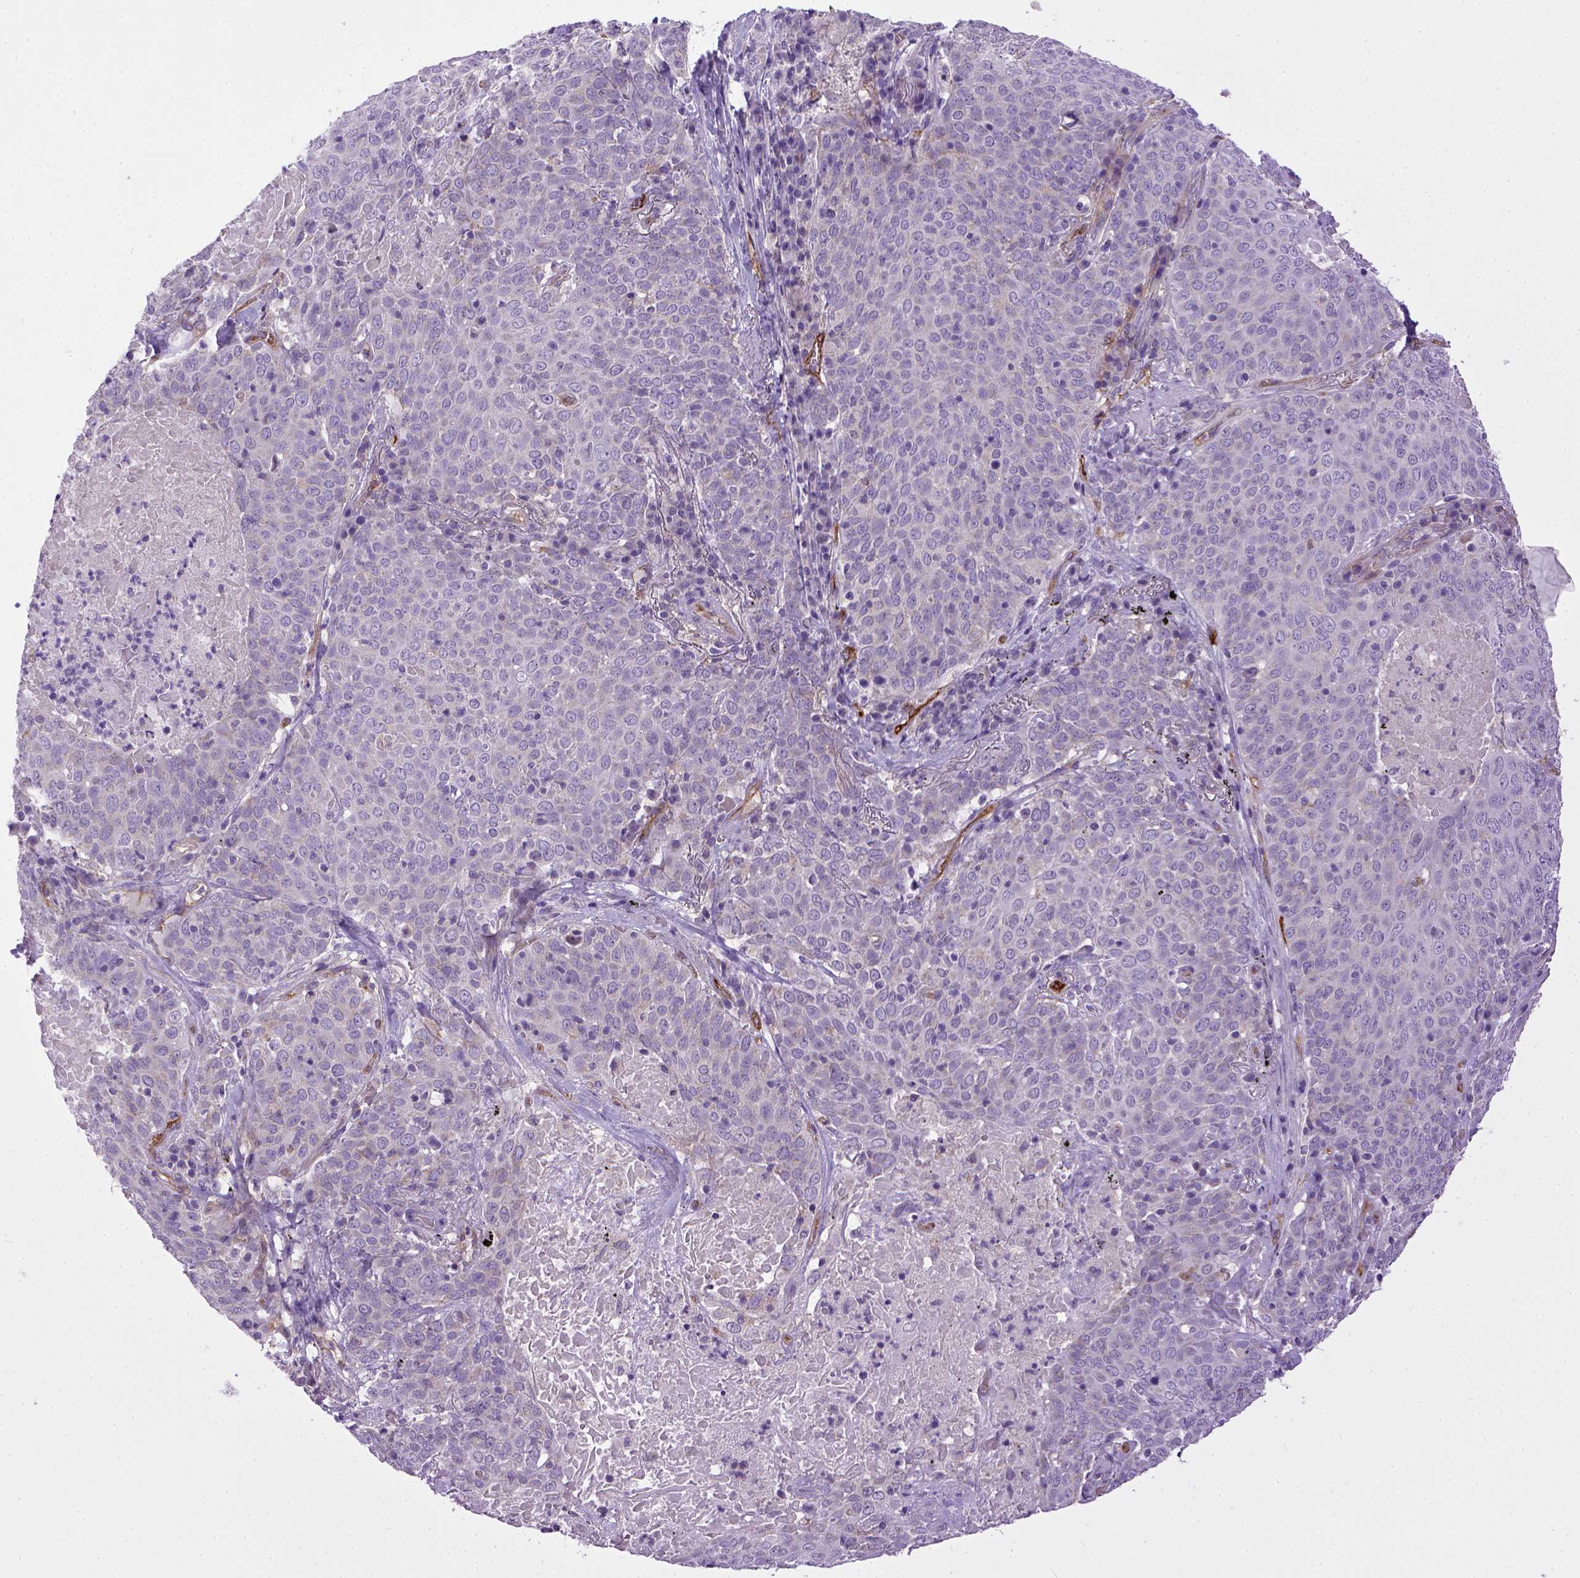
{"staining": {"intensity": "negative", "quantity": "none", "location": "none"}, "tissue": "lung cancer", "cell_type": "Tumor cells", "image_type": "cancer", "snomed": [{"axis": "morphology", "description": "Squamous cell carcinoma, NOS"}, {"axis": "topography", "description": "Lung"}], "caption": "DAB (3,3'-diaminobenzidine) immunohistochemical staining of squamous cell carcinoma (lung) reveals no significant positivity in tumor cells. The staining was performed using DAB (3,3'-diaminobenzidine) to visualize the protein expression in brown, while the nuclei were stained in blue with hematoxylin (Magnification: 20x).", "gene": "ENG", "patient": {"sex": "male", "age": 82}}